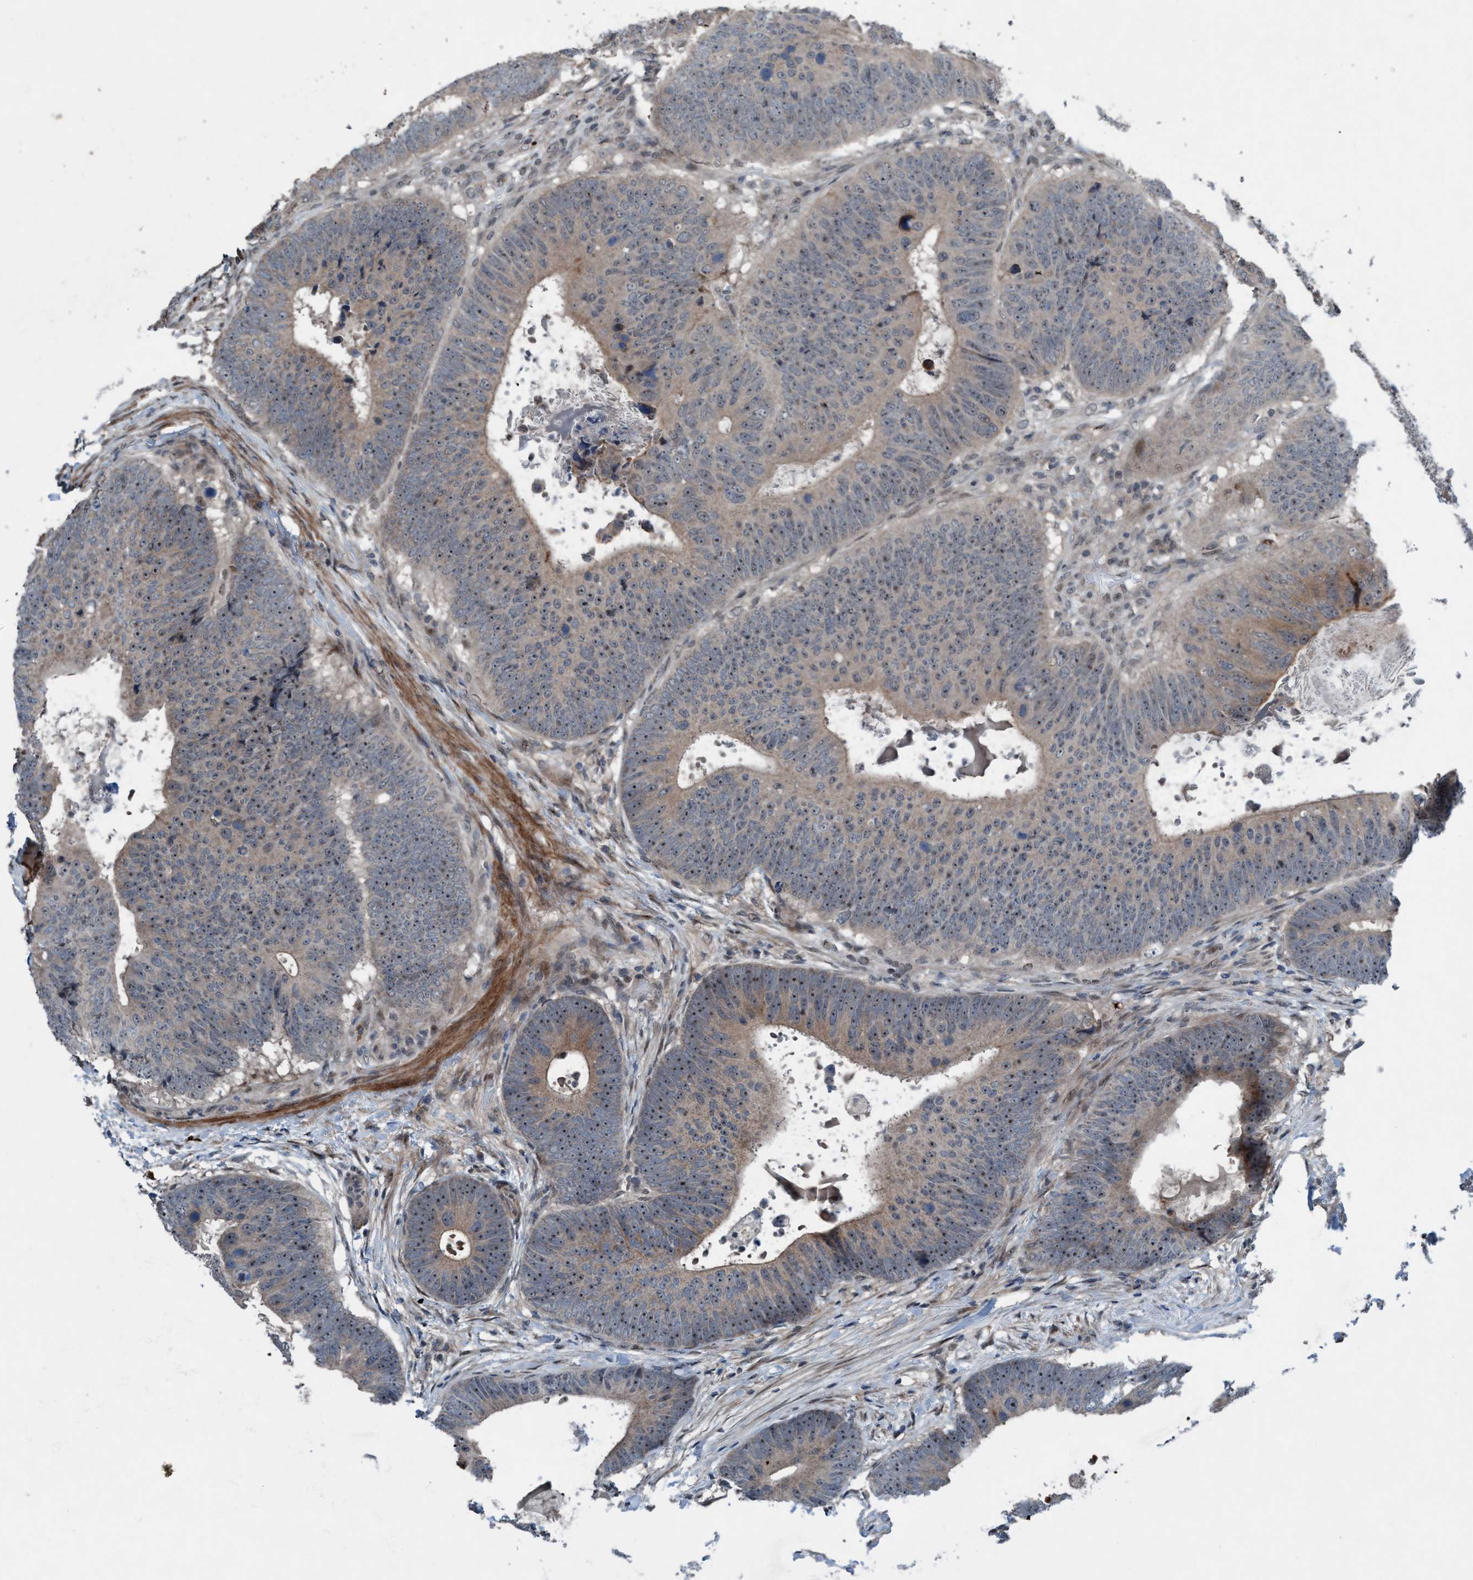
{"staining": {"intensity": "moderate", "quantity": "25%-75%", "location": "nuclear"}, "tissue": "colorectal cancer", "cell_type": "Tumor cells", "image_type": "cancer", "snomed": [{"axis": "morphology", "description": "Adenocarcinoma, NOS"}, {"axis": "topography", "description": "Colon"}], "caption": "Human colorectal cancer stained for a protein (brown) reveals moderate nuclear positive staining in approximately 25%-75% of tumor cells.", "gene": "NISCH", "patient": {"sex": "male", "age": 56}}